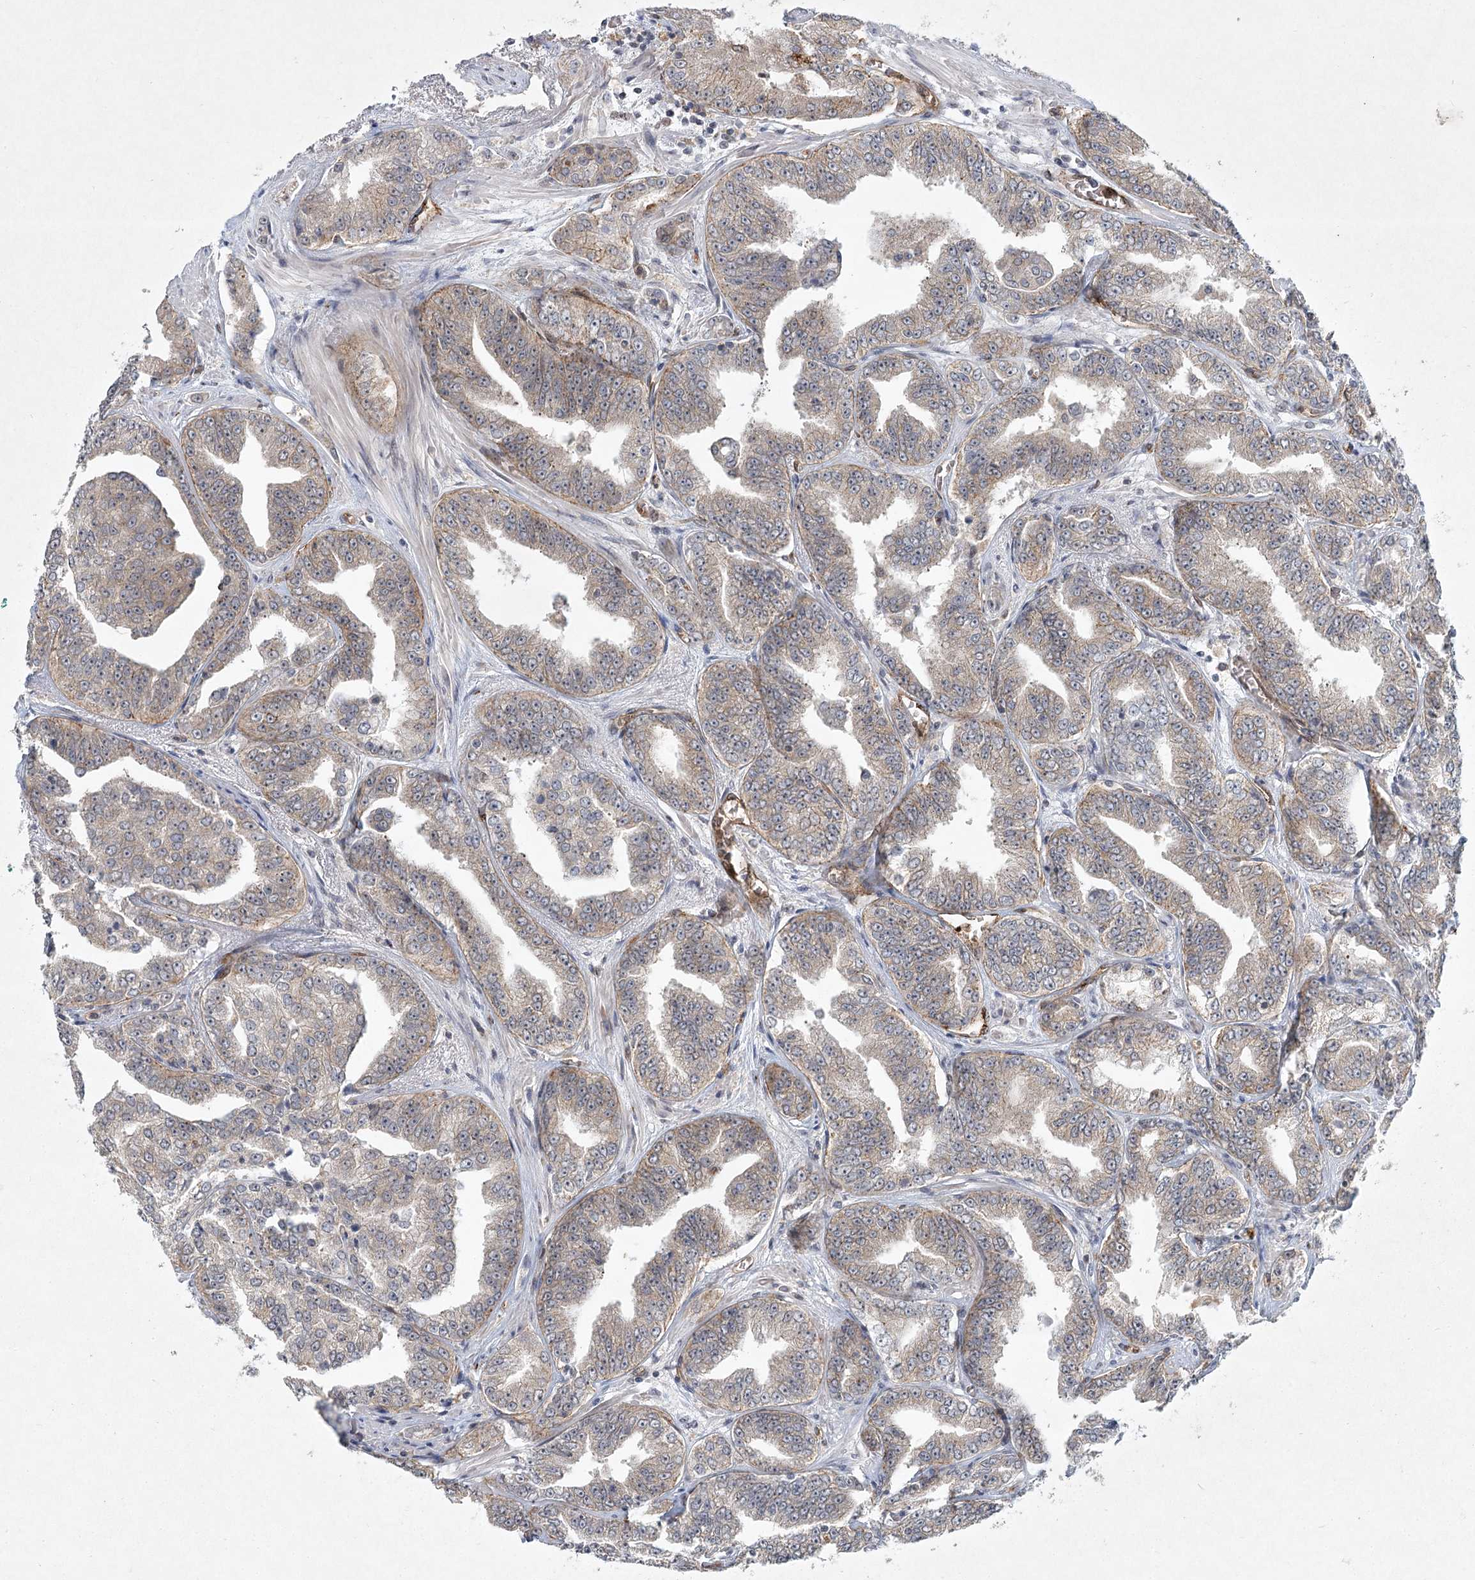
{"staining": {"intensity": "weak", "quantity": "<25%", "location": "cytoplasmic/membranous"}, "tissue": "prostate cancer", "cell_type": "Tumor cells", "image_type": "cancer", "snomed": [{"axis": "morphology", "description": "Adenocarcinoma, High grade"}, {"axis": "topography", "description": "Prostate"}], "caption": "Immunohistochemistry histopathology image of neoplastic tissue: prostate cancer stained with DAB (3,3'-diaminobenzidine) shows no significant protein staining in tumor cells.", "gene": "ARHGAP31", "patient": {"sex": "male", "age": 71}}